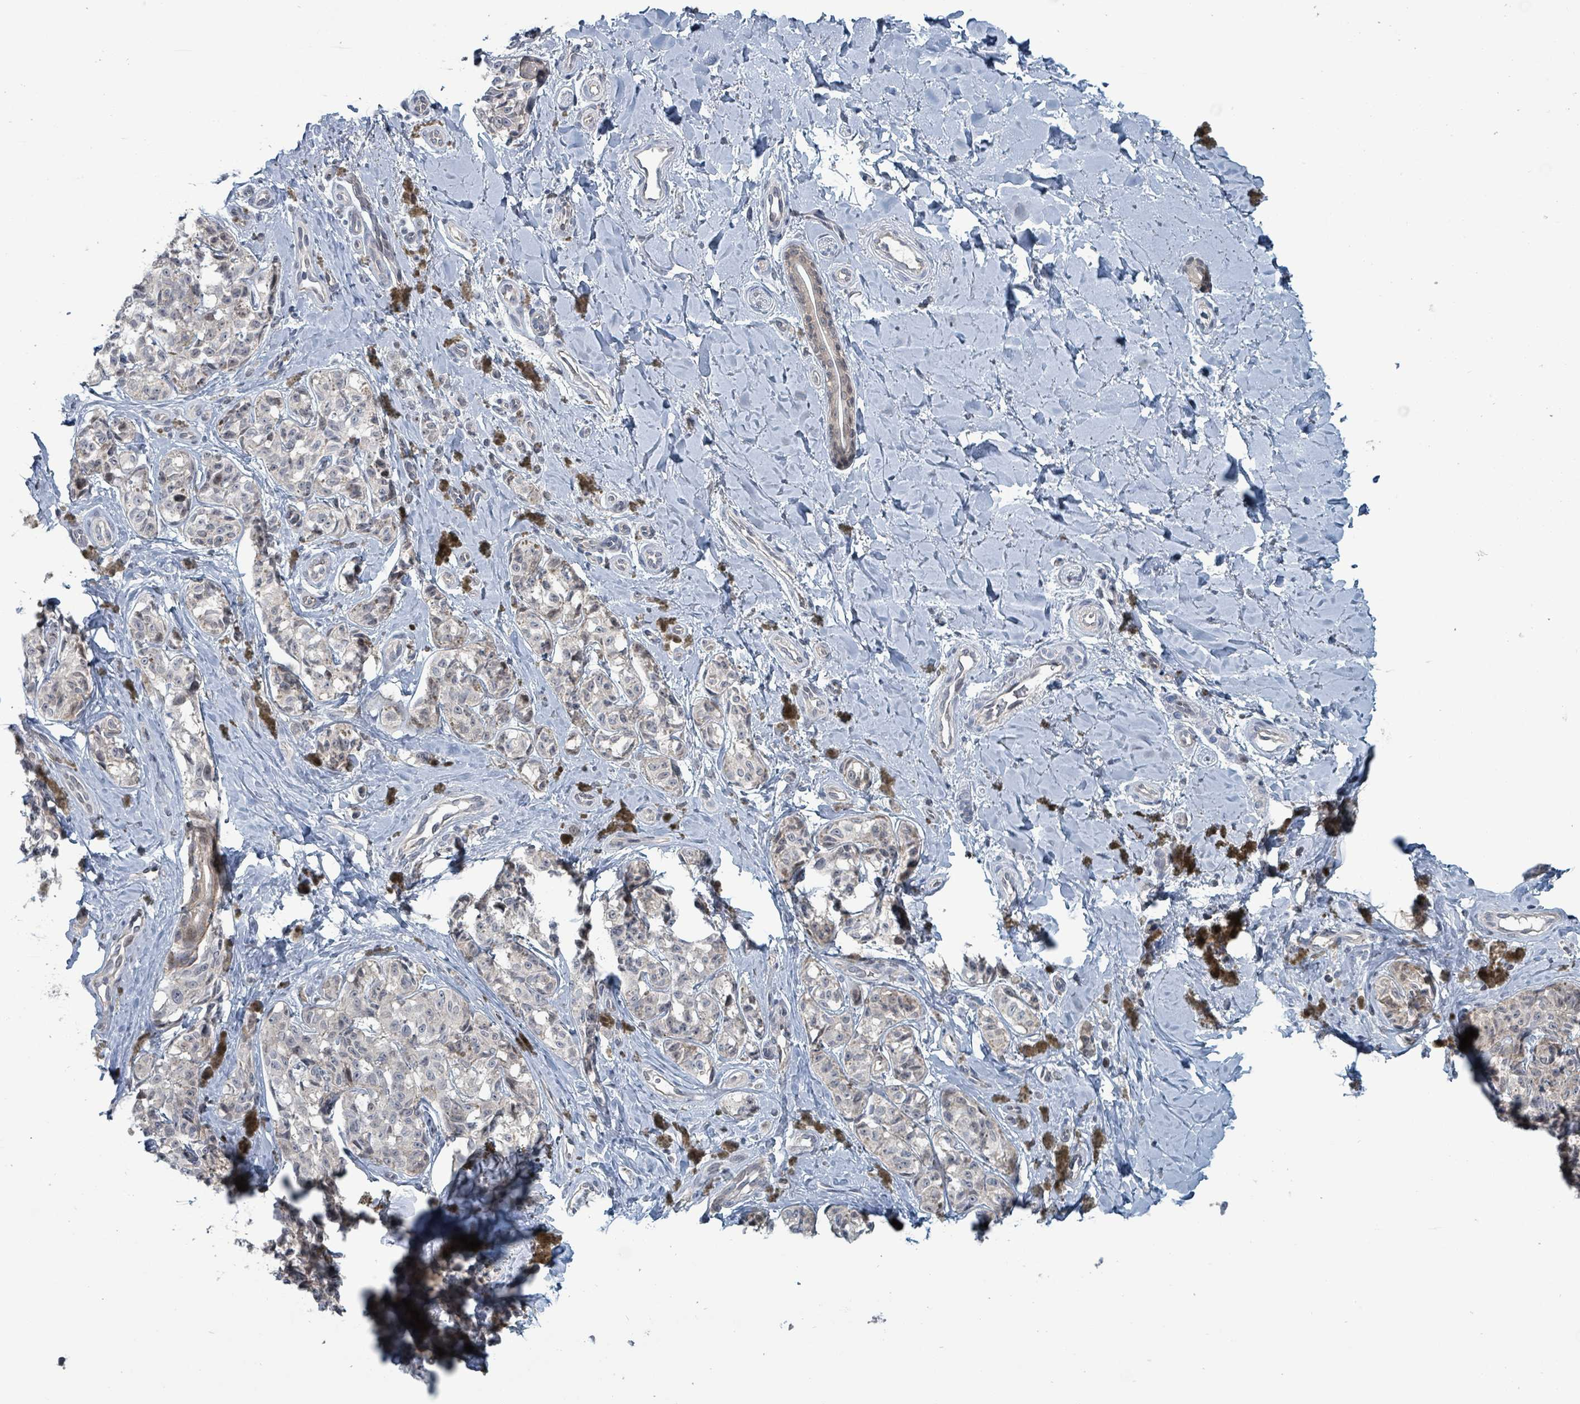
{"staining": {"intensity": "negative", "quantity": "none", "location": "none"}, "tissue": "melanoma", "cell_type": "Tumor cells", "image_type": "cancer", "snomed": [{"axis": "morphology", "description": "Malignant melanoma, NOS"}, {"axis": "topography", "description": "Skin"}], "caption": "The image demonstrates no significant staining in tumor cells of malignant melanoma.", "gene": "BIVM", "patient": {"sex": "female", "age": 65}}